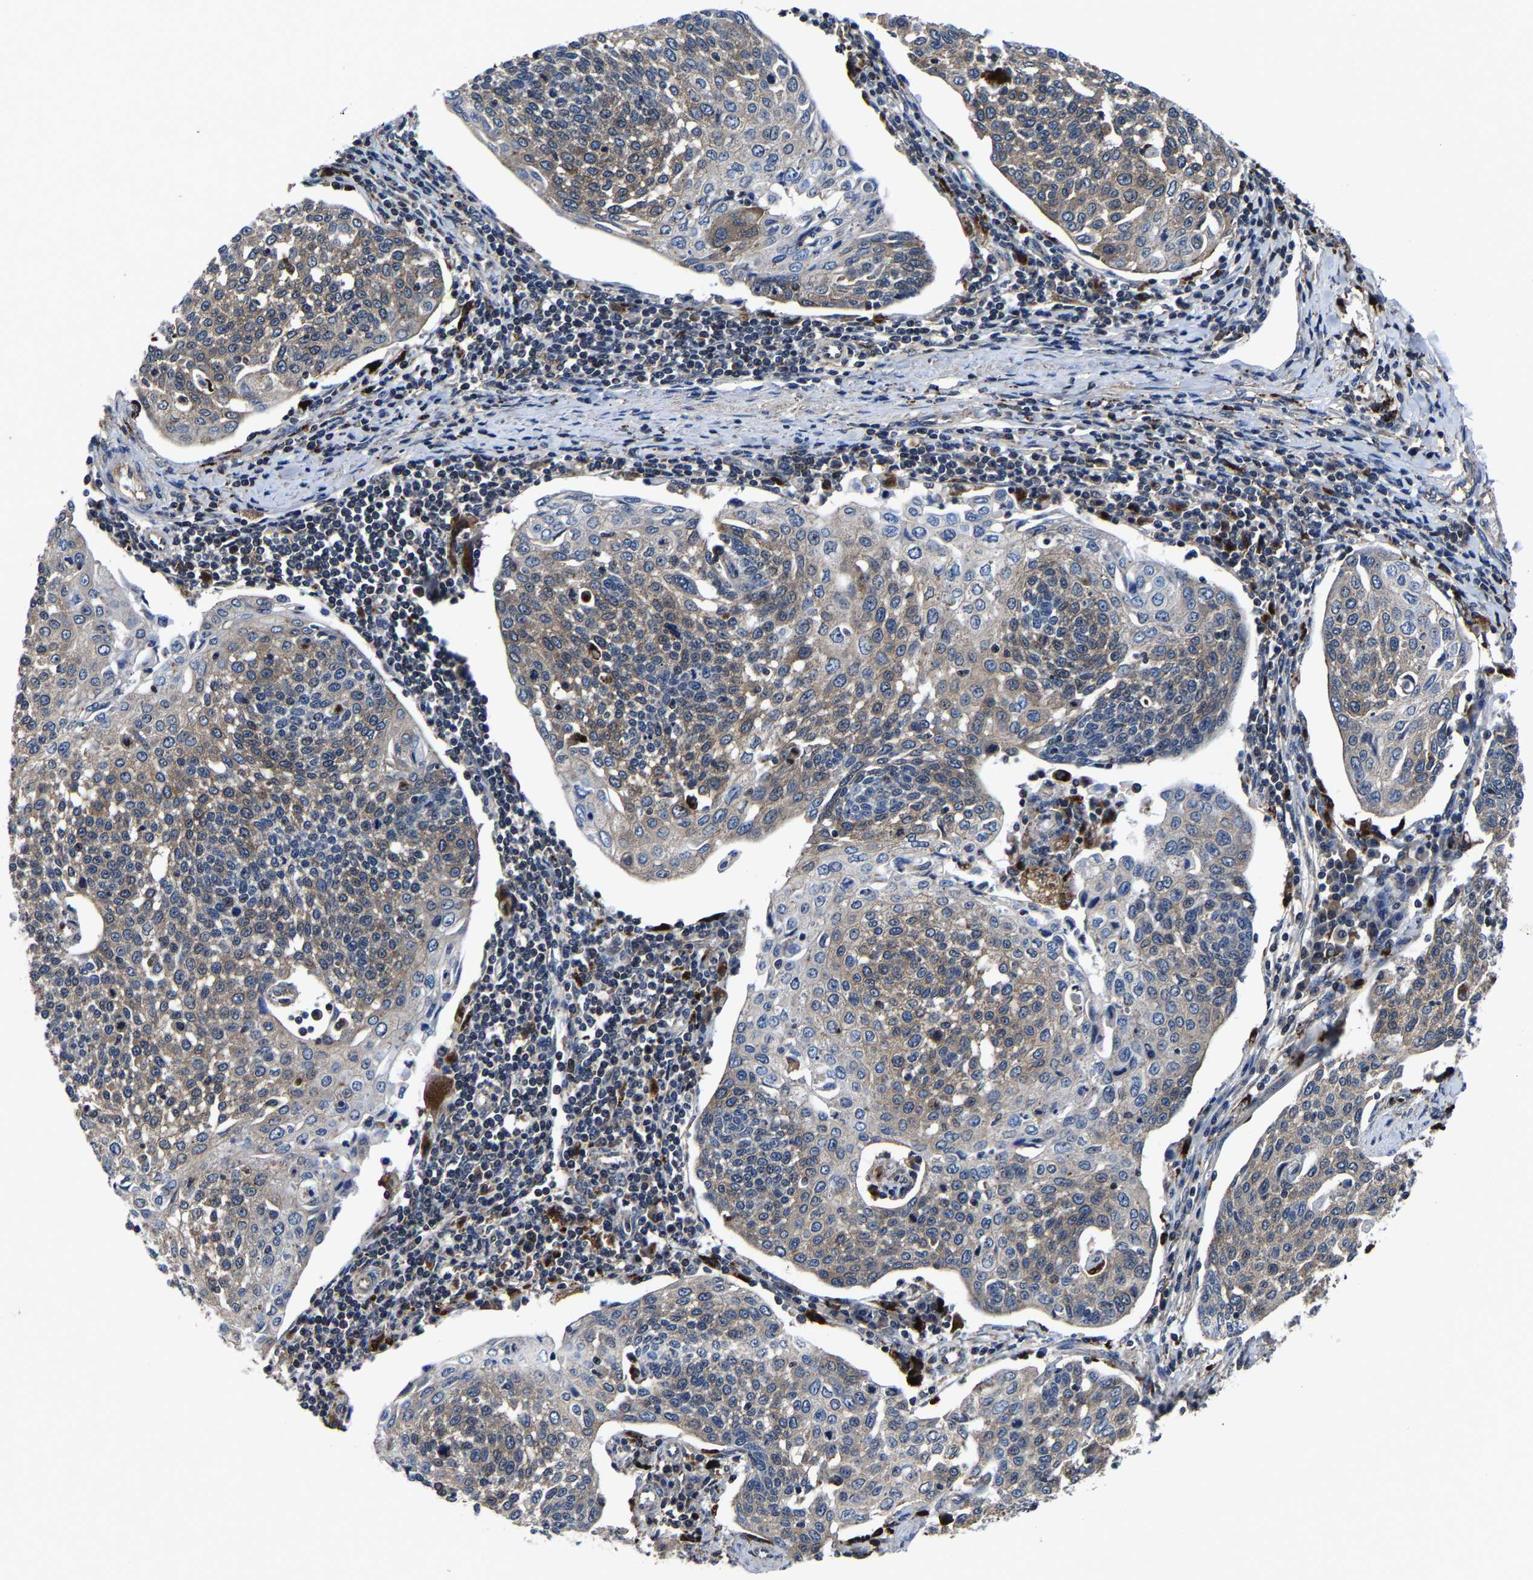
{"staining": {"intensity": "weak", "quantity": "25%-75%", "location": "cytoplasmic/membranous"}, "tissue": "cervical cancer", "cell_type": "Tumor cells", "image_type": "cancer", "snomed": [{"axis": "morphology", "description": "Squamous cell carcinoma, NOS"}, {"axis": "topography", "description": "Cervix"}], "caption": "Immunohistochemistry of squamous cell carcinoma (cervical) displays low levels of weak cytoplasmic/membranous staining in approximately 25%-75% of tumor cells.", "gene": "ZCCHC7", "patient": {"sex": "female", "age": 34}}